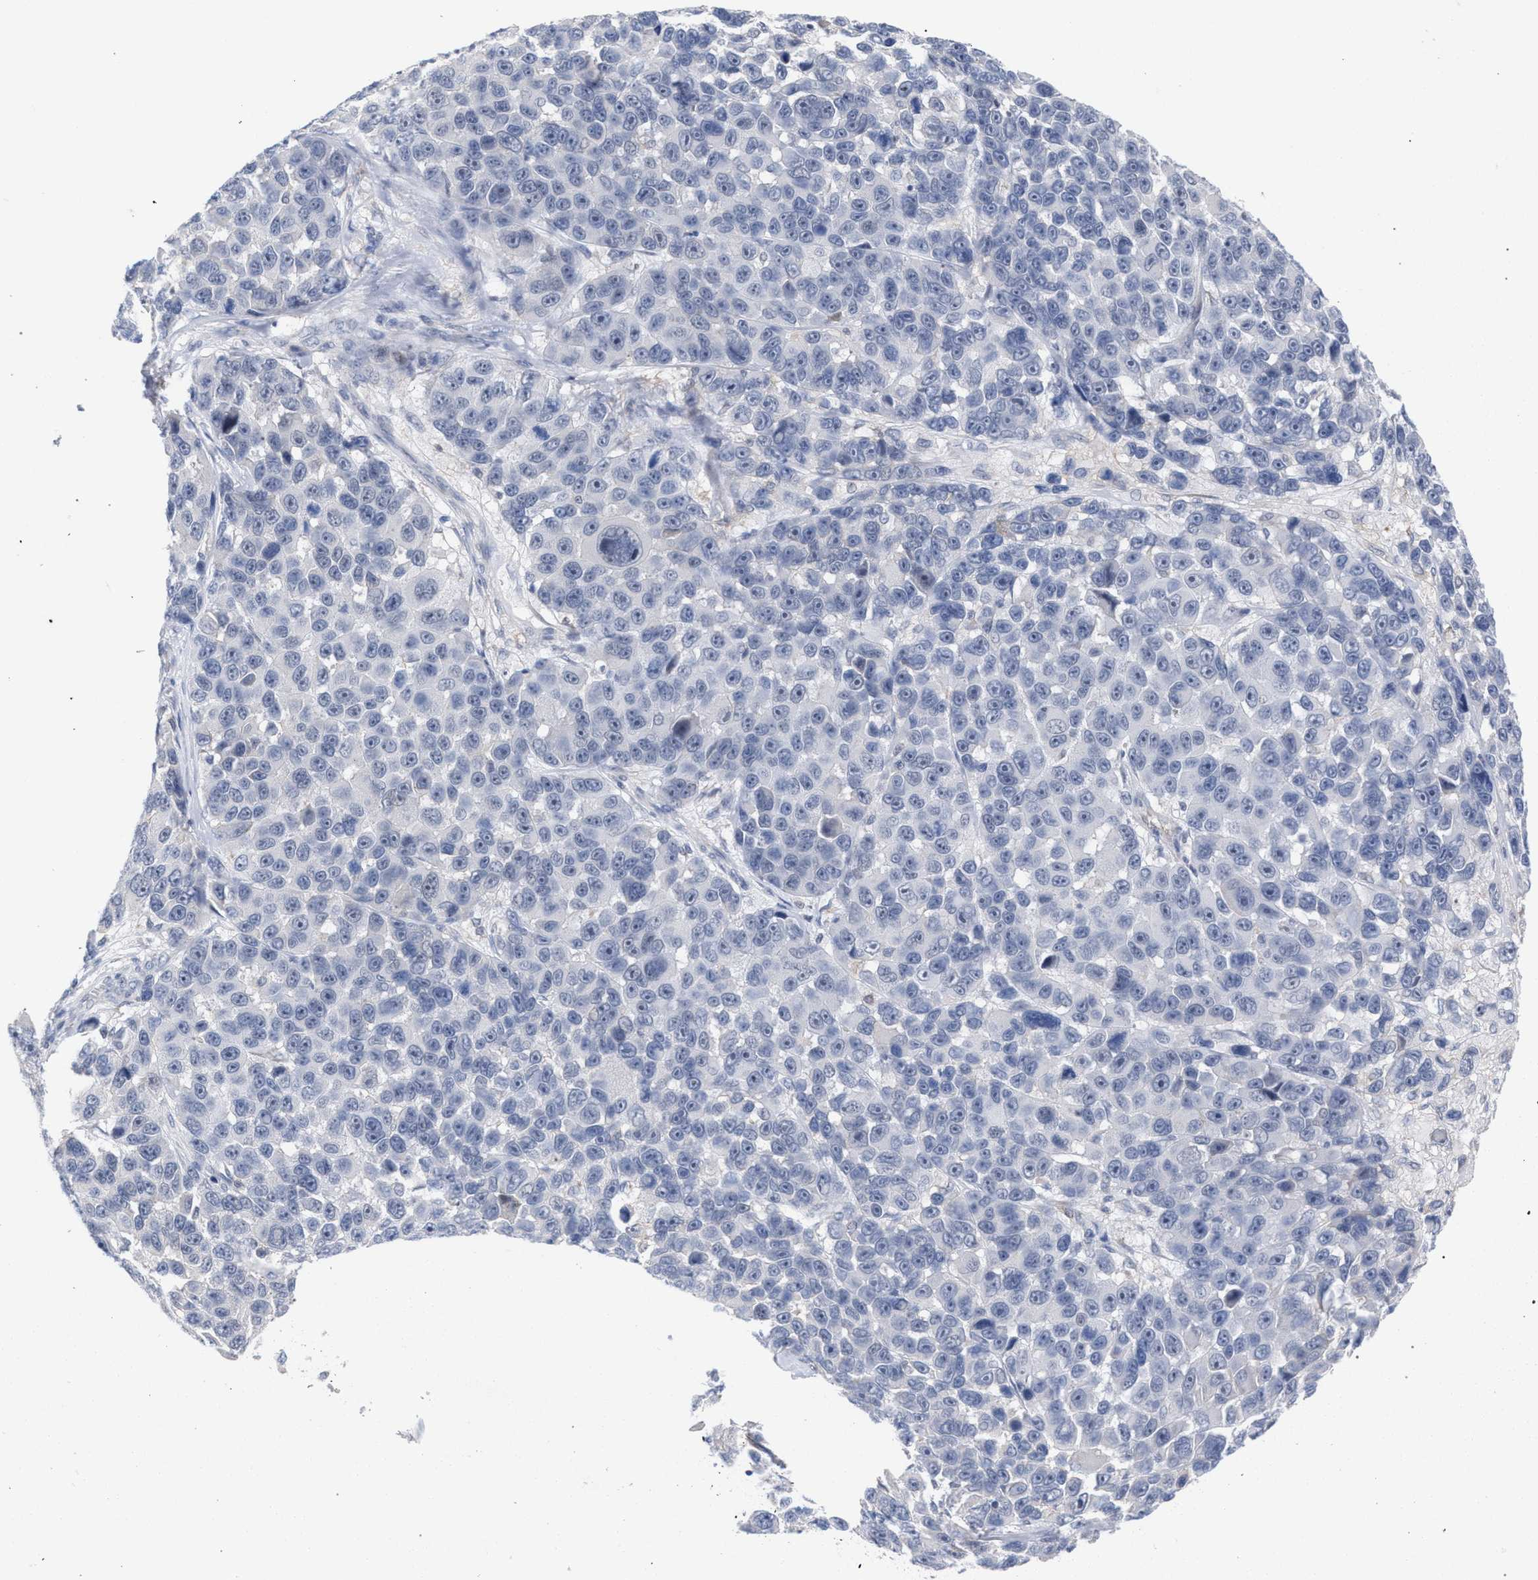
{"staining": {"intensity": "negative", "quantity": "none", "location": "none"}, "tissue": "melanoma", "cell_type": "Tumor cells", "image_type": "cancer", "snomed": [{"axis": "morphology", "description": "Malignant melanoma, NOS"}, {"axis": "topography", "description": "Skin"}], "caption": "Immunohistochemical staining of malignant melanoma shows no significant expression in tumor cells. (DAB (3,3'-diaminobenzidine) IHC, high magnification).", "gene": "FHOD3", "patient": {"sex": "male", "age": 53}}